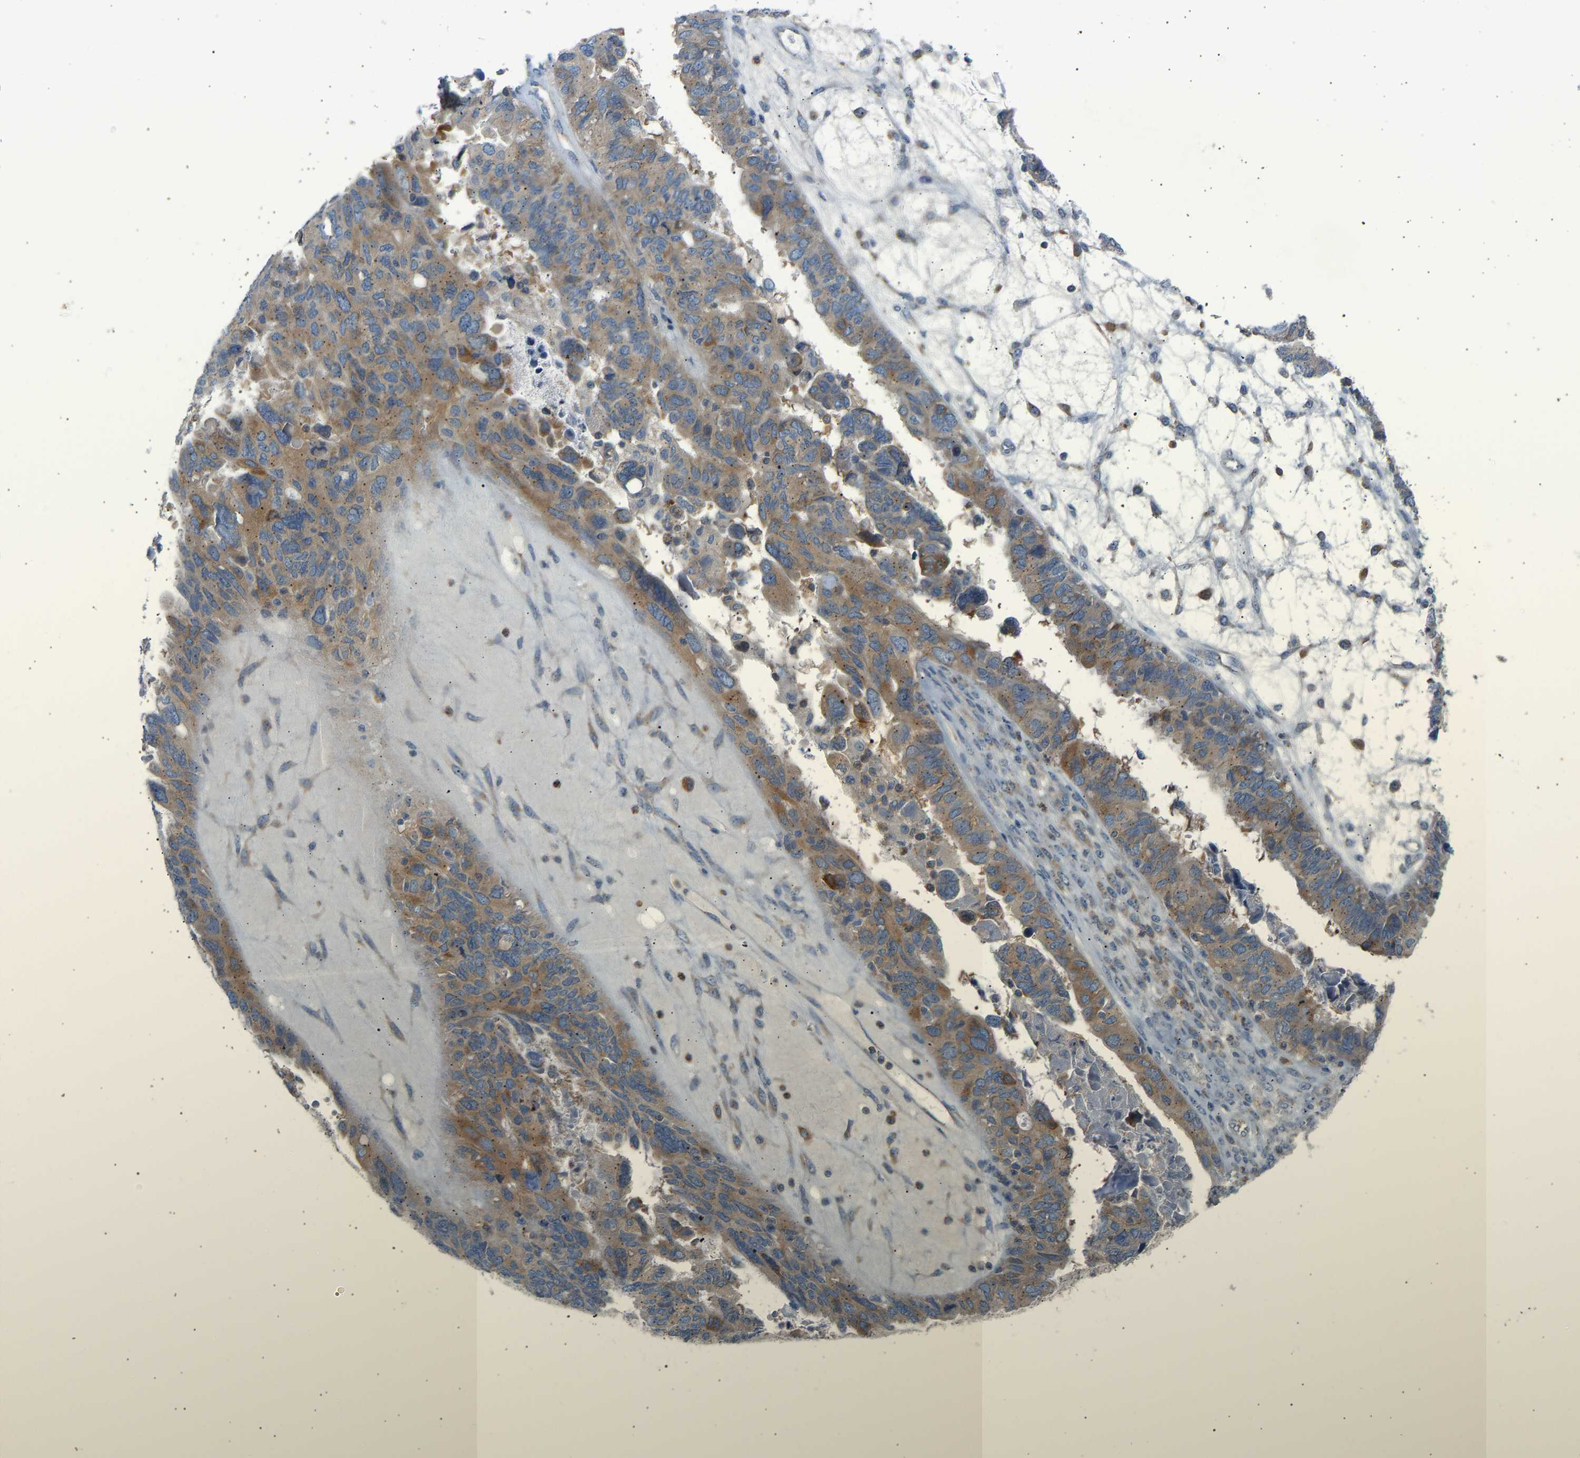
{"staining": {"intensity": "moderate", "quantity": ">75%", "location": "cytoplasmic/membranous"}, "tissue": "ovarian cancer", "cell_type": "Tumor cells", "image_type": "cancer", "snomed": [{"axis": "morphology", "description": "Cystadenocarcinoma, serous, NOS"}, {"axis": "topography", "description": "Ovary"}], "caption": "High-magnification brightfield microscopy of serous cystadenocarcinoma (ovarian) stained with DAB (brown) and counterstained with hematoxylin (blue). tumor cells exhibit moderate cytoplasmic/membranous positivity is present in about>75% of cells. (brown staining indicates protein expression, while blue staining denotes nuclei).", "gene": "TRIM50", "patient": {"sex": "female", "age": 79}}